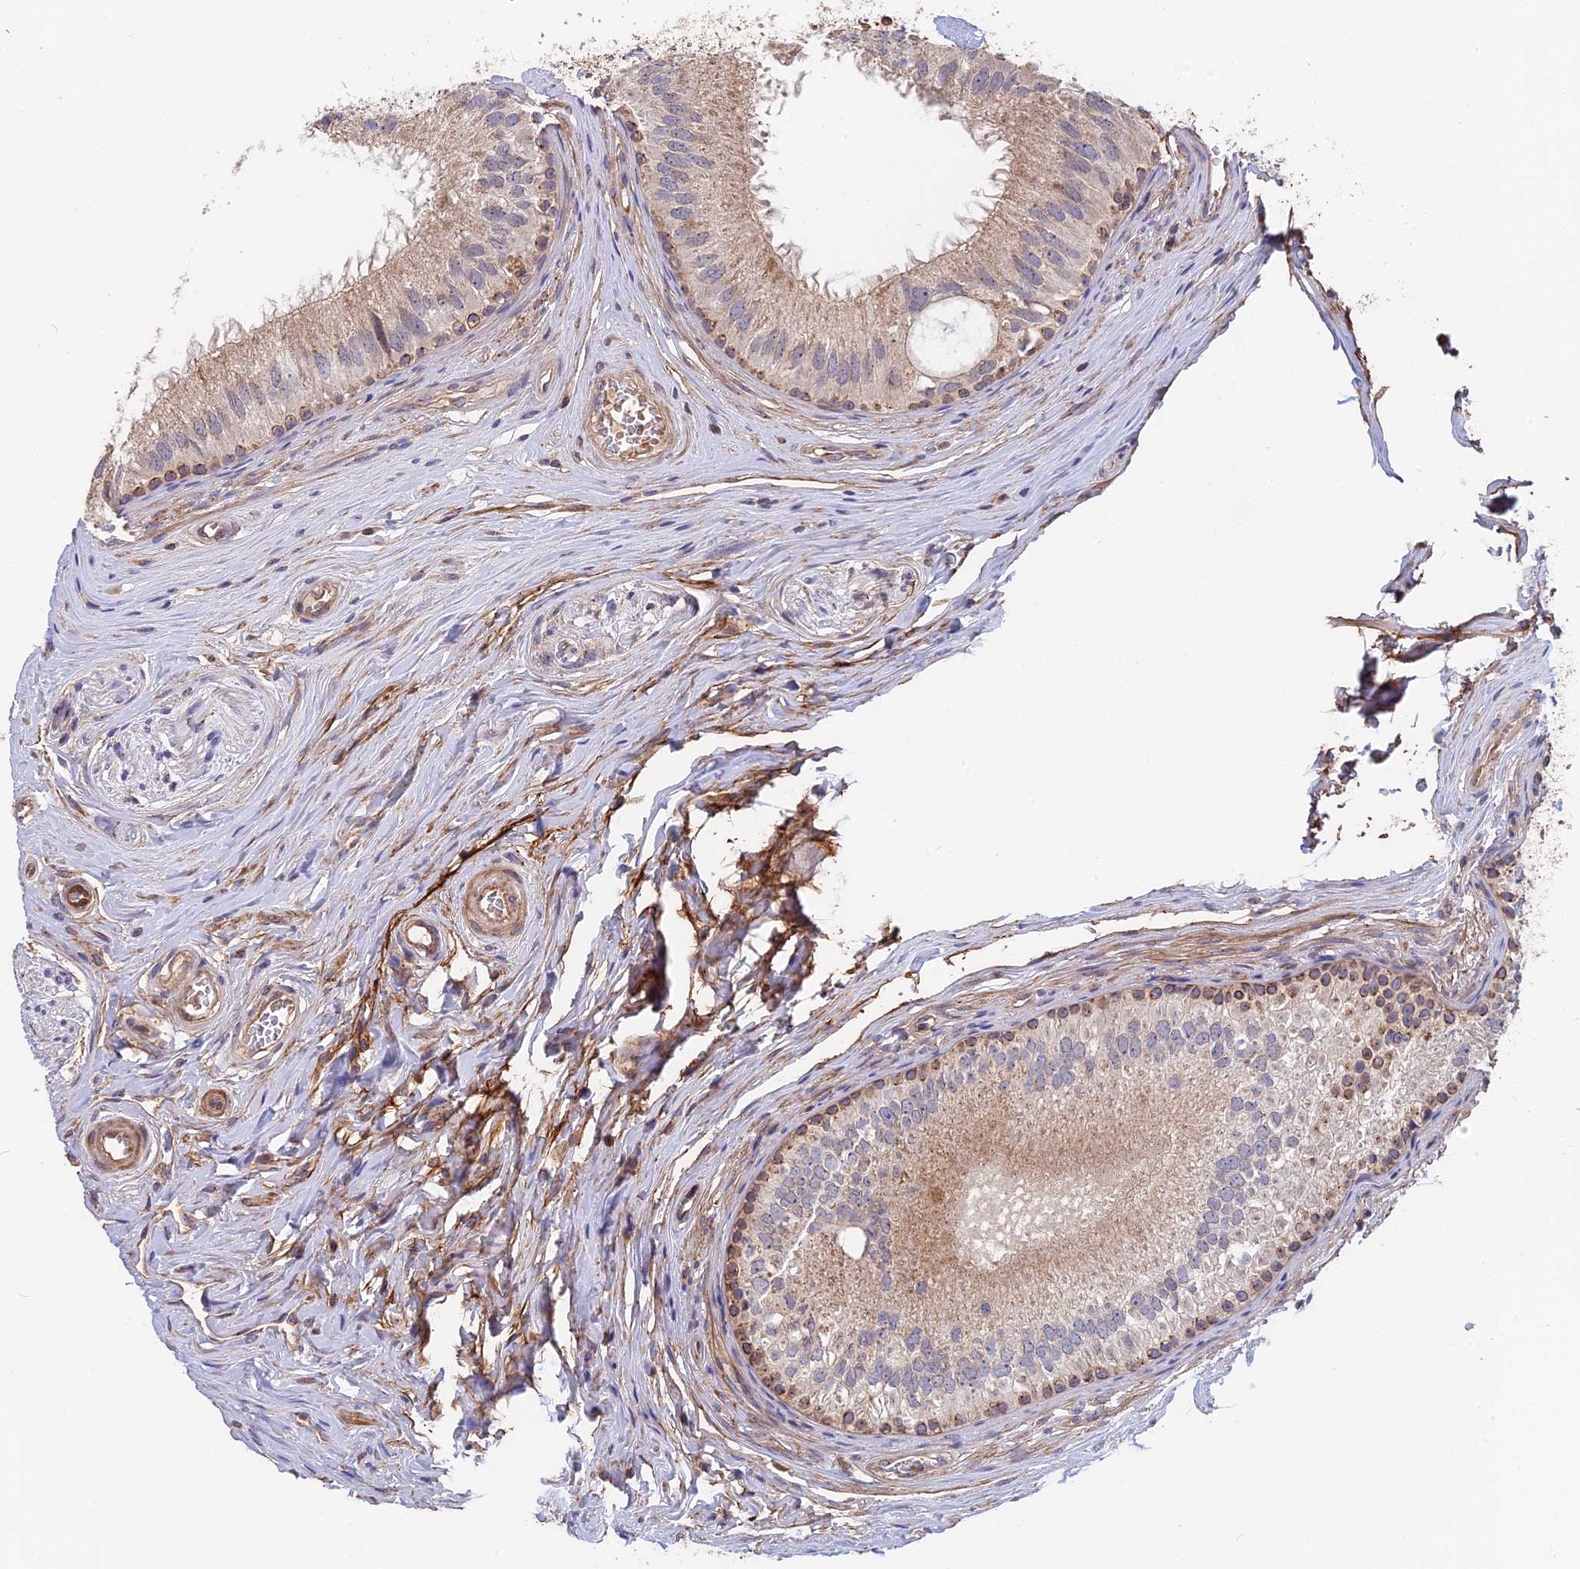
{"staining": {"intensity": "moderate", "quantity": "<25%", "location": "cytoplasmic/membranous"}, "tissue": "epididymis", "cell_type": "Glandular cells", "image_type": "normal", "snomed": [{"axis": "morphology", "description": "Normal tissue, NOS"}, {"axis": "topography", "description": "Epididymis"}], "caption": "IHC photomicrograph of normal human epididymis stained for a protein (brown), which displays low levels of moderate cytoplasmic/membranous expression in approximately <25% of glandular cells.", "gene": "RPIA", "patient": {"sex": "male", "age": 33}}